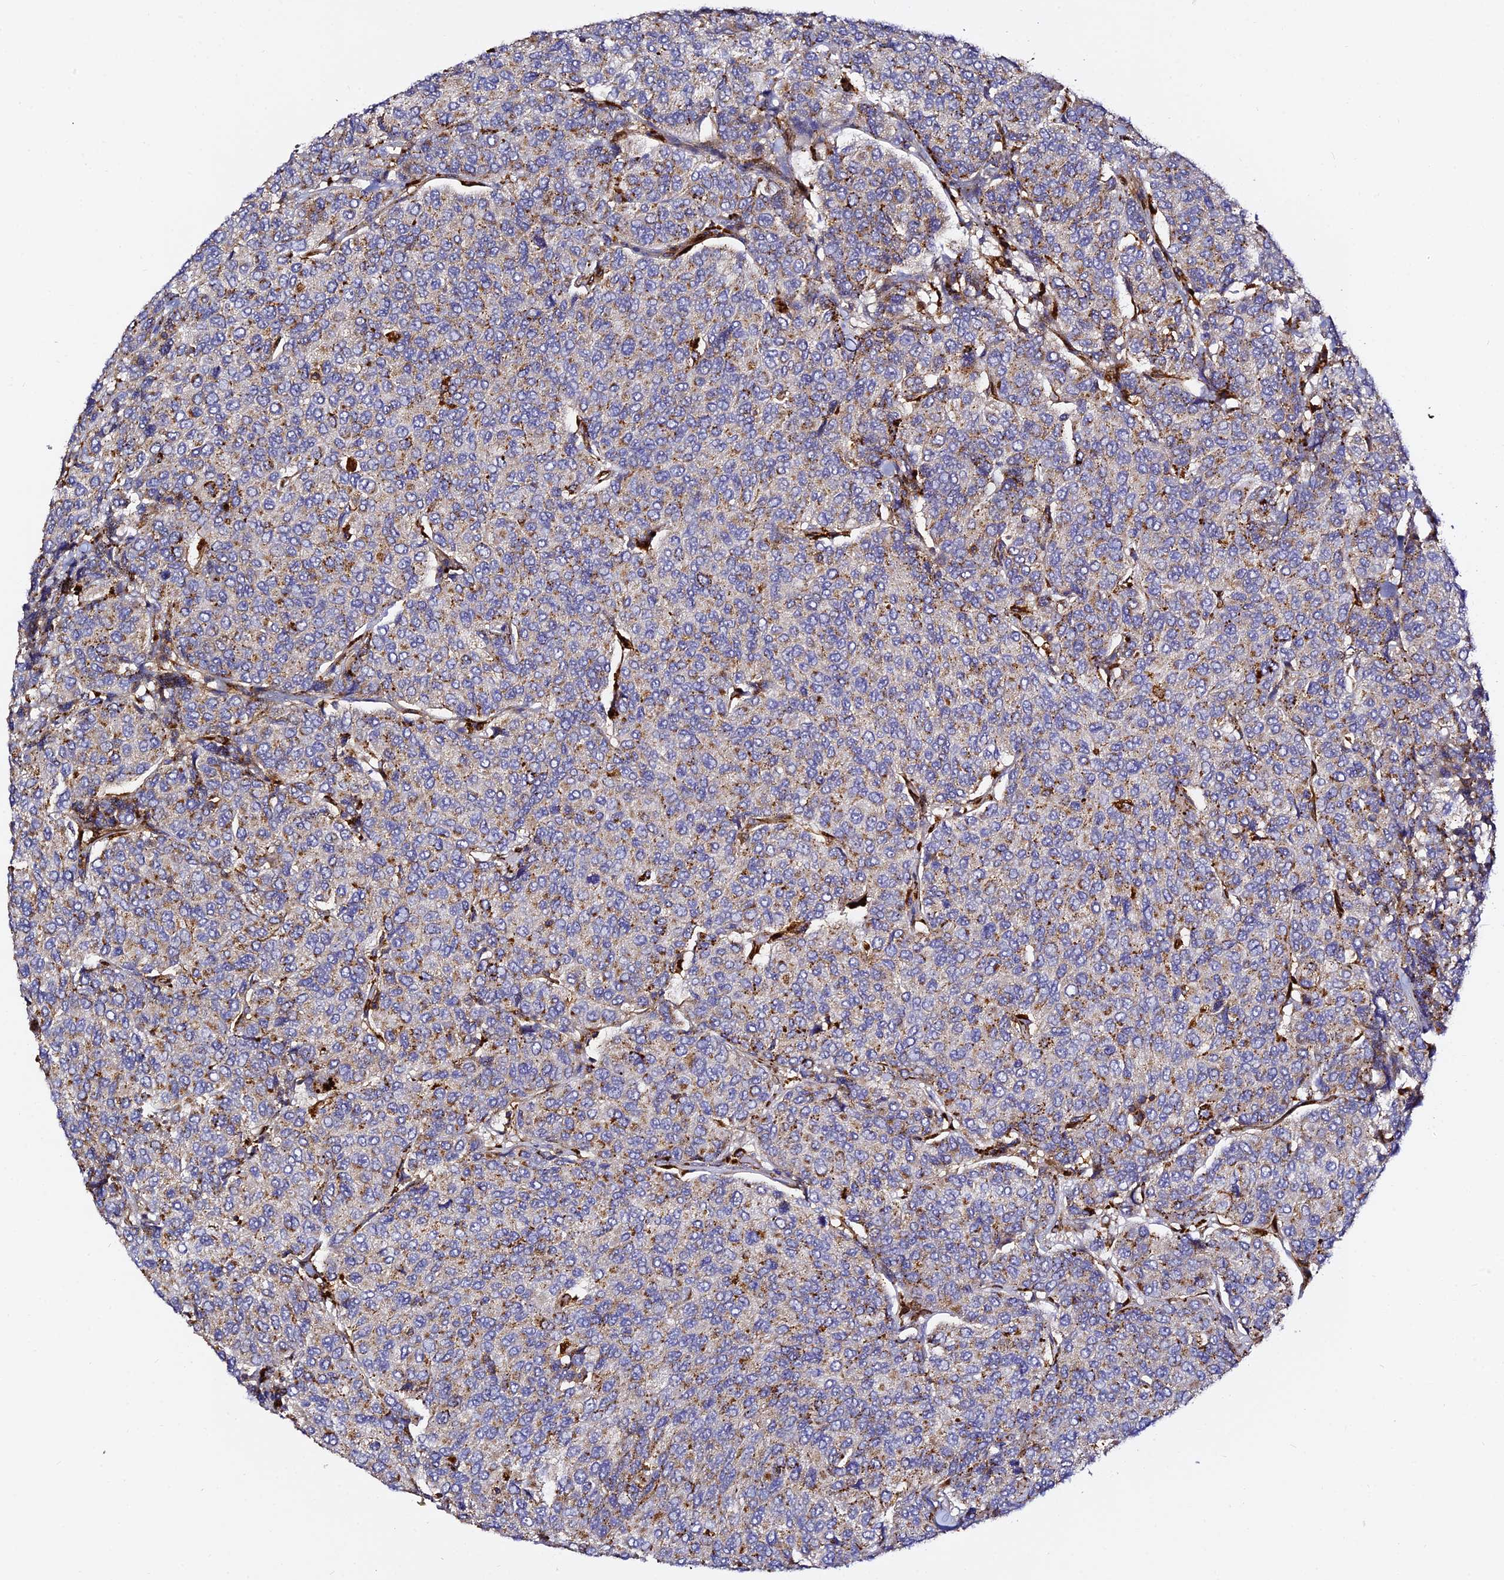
{"staining": {"intensity": "moderate", "quantity": "25%-75%", "location": "cytoplasmic/membranous"}, "tissue": "breast cancer", "cell_type": "Tumor cells", "image_type": "cancer", "snomed": [{"axis": "morphology", "description": "Duct carcinoma"}, {"axis": "topography", "description": "Breast"}], "caption": "Immunohistochemical staining of infiltrating ductal carcinoma (breast) shows medium levels of moderate cytoplasmic/membranous protein staining in about 25%-75% of tumor cells.", "gene": "TRPV2", "patient": {"sex": "female", "age": 55}}